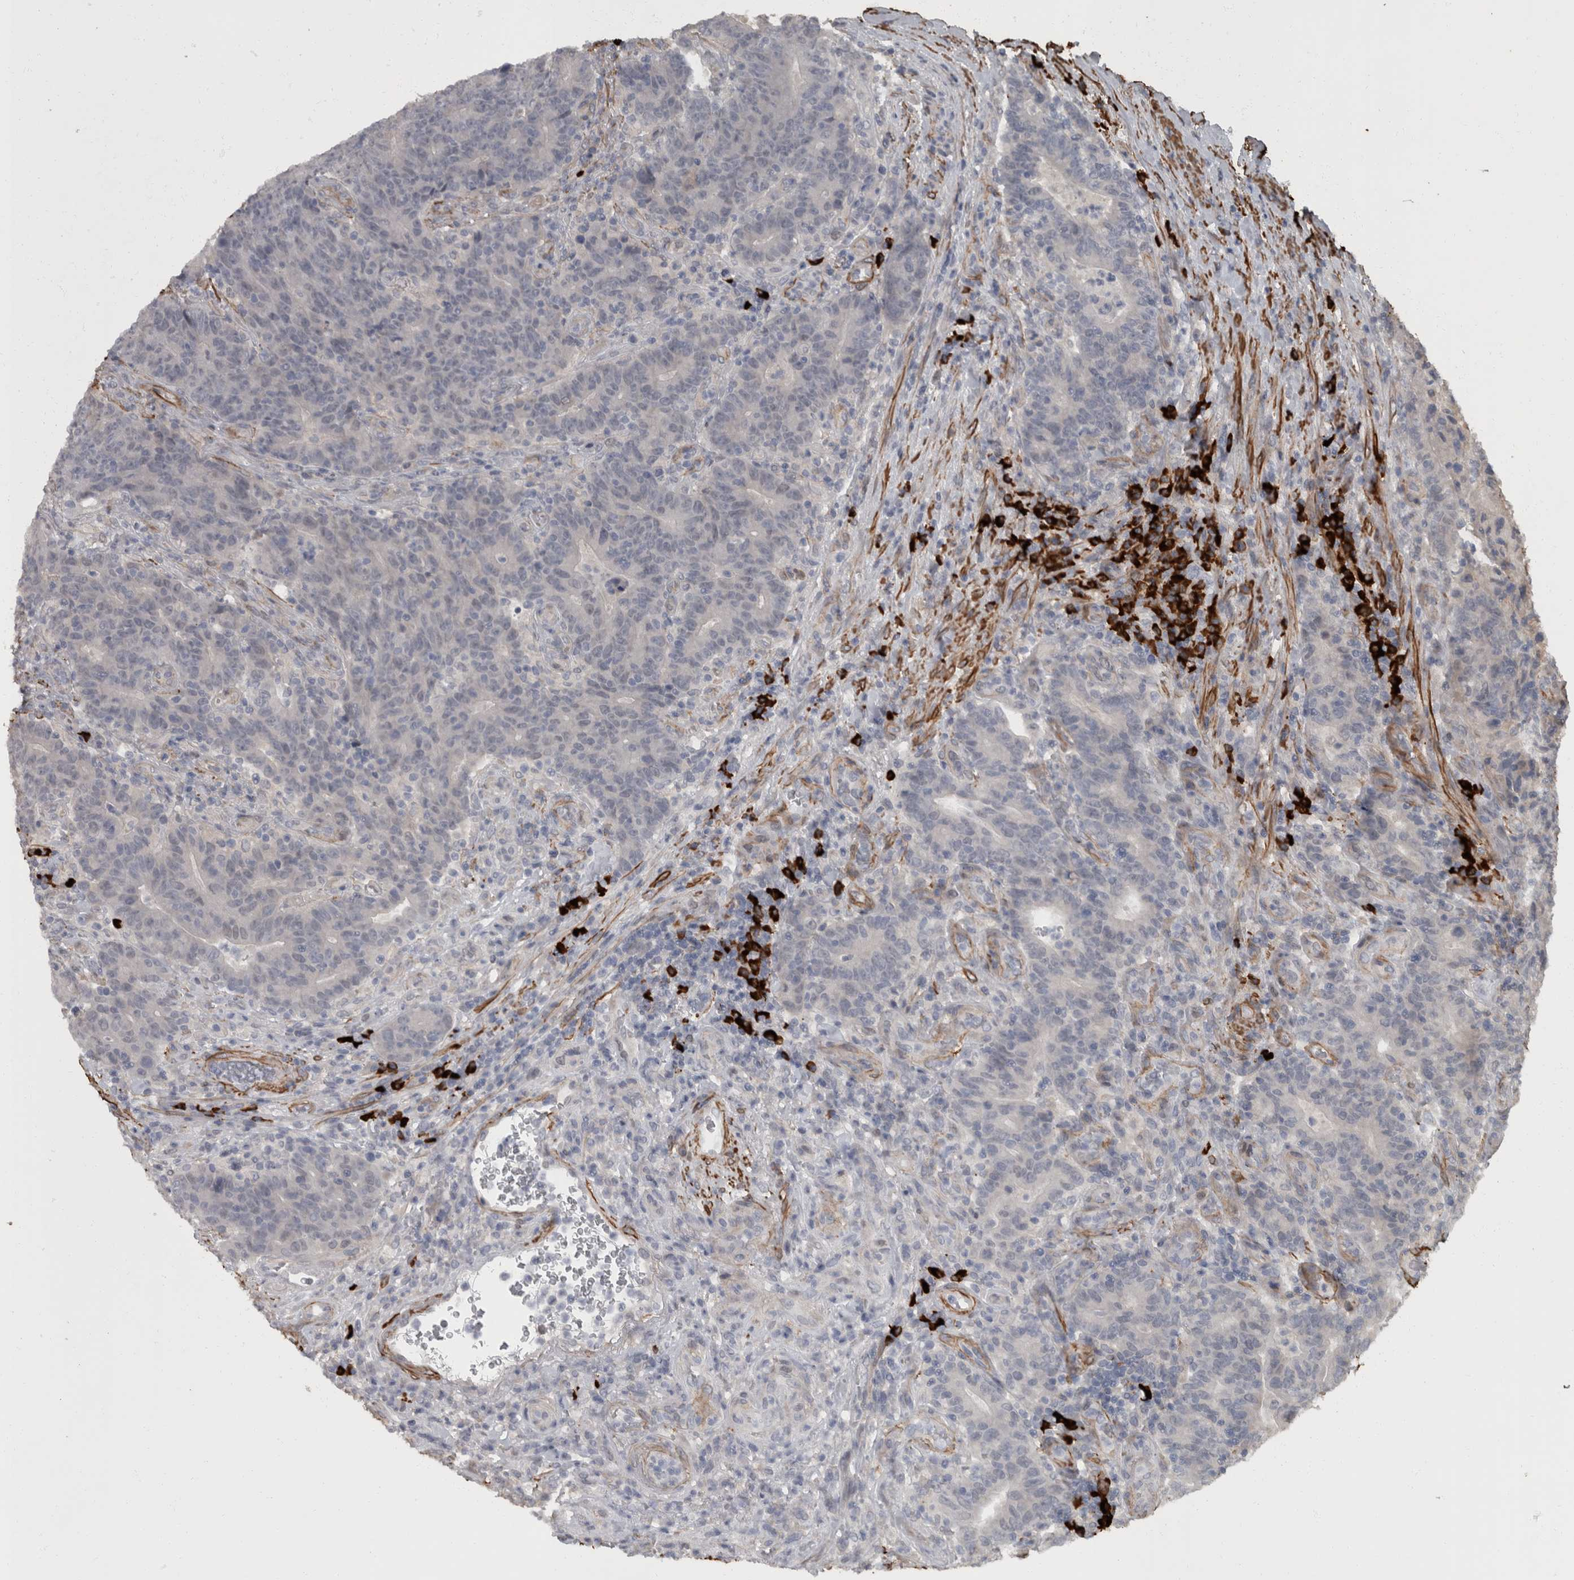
{"staining": {"intensity": "negative", "quantity": "none", "location": "none"}, "tissue": "colorectal cancer", "cell_type": "Tumor cells", "image_type": "cancer", "snomed": [{"axis": "morphology", "description": "Normal tissue, NOS"}, {"axis": "morphology", "description": "Adenocarcinoma, NOS"}, {"axis": "topography", "description": "Colon"}], "caption": "Immunohistochemistry histopathology image of neoplastic tissue: colorectal adenocarcinoma stained with DAB (3,3'-diaminobenzidine) shows no significant protein staining in tumor cells.", "gene": "MASTL", "patient": {"sex": "female", "age": 75}}